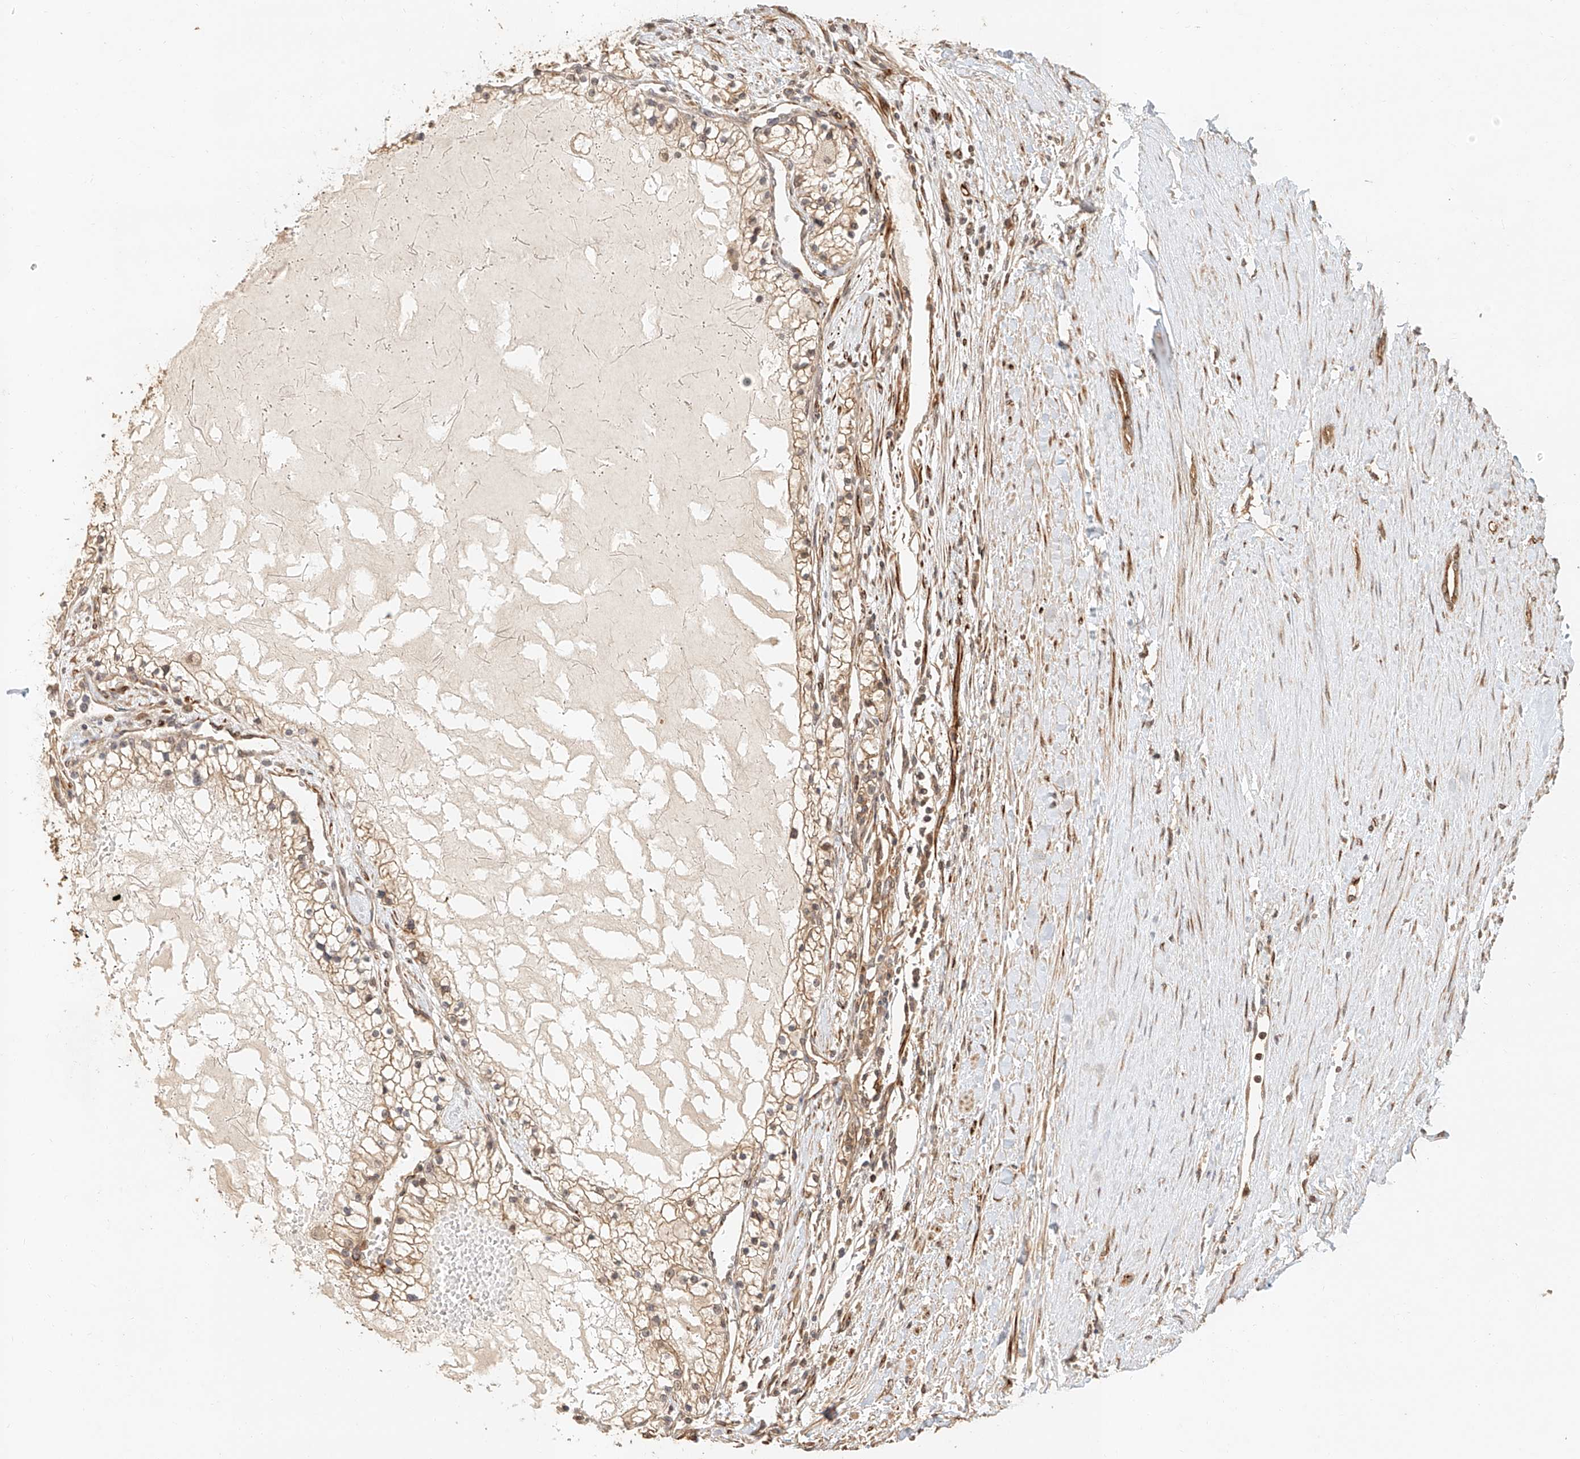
{"staining": {"intensity": "weak", "quantity": "25%-75%", "location": "cytoplasmic/membranous"}, "tissue": "renal cancer", "cell_type": "Tumor cells", "image_type": "cancer", "snomed": [{"axis": "morphology", "description": "Normal tissue, NOS"}, {"axis": "morphology", "description": "Adenocarcinoma, NOS"}, {"axis": "topography", "description": "Kidney"}], "caption": "Human renal cancer stained with a protein marker exhibits weak staining in tumor cells.", "gene": "NAP1L1", "patient": {"sex": "male", "age": 68}}